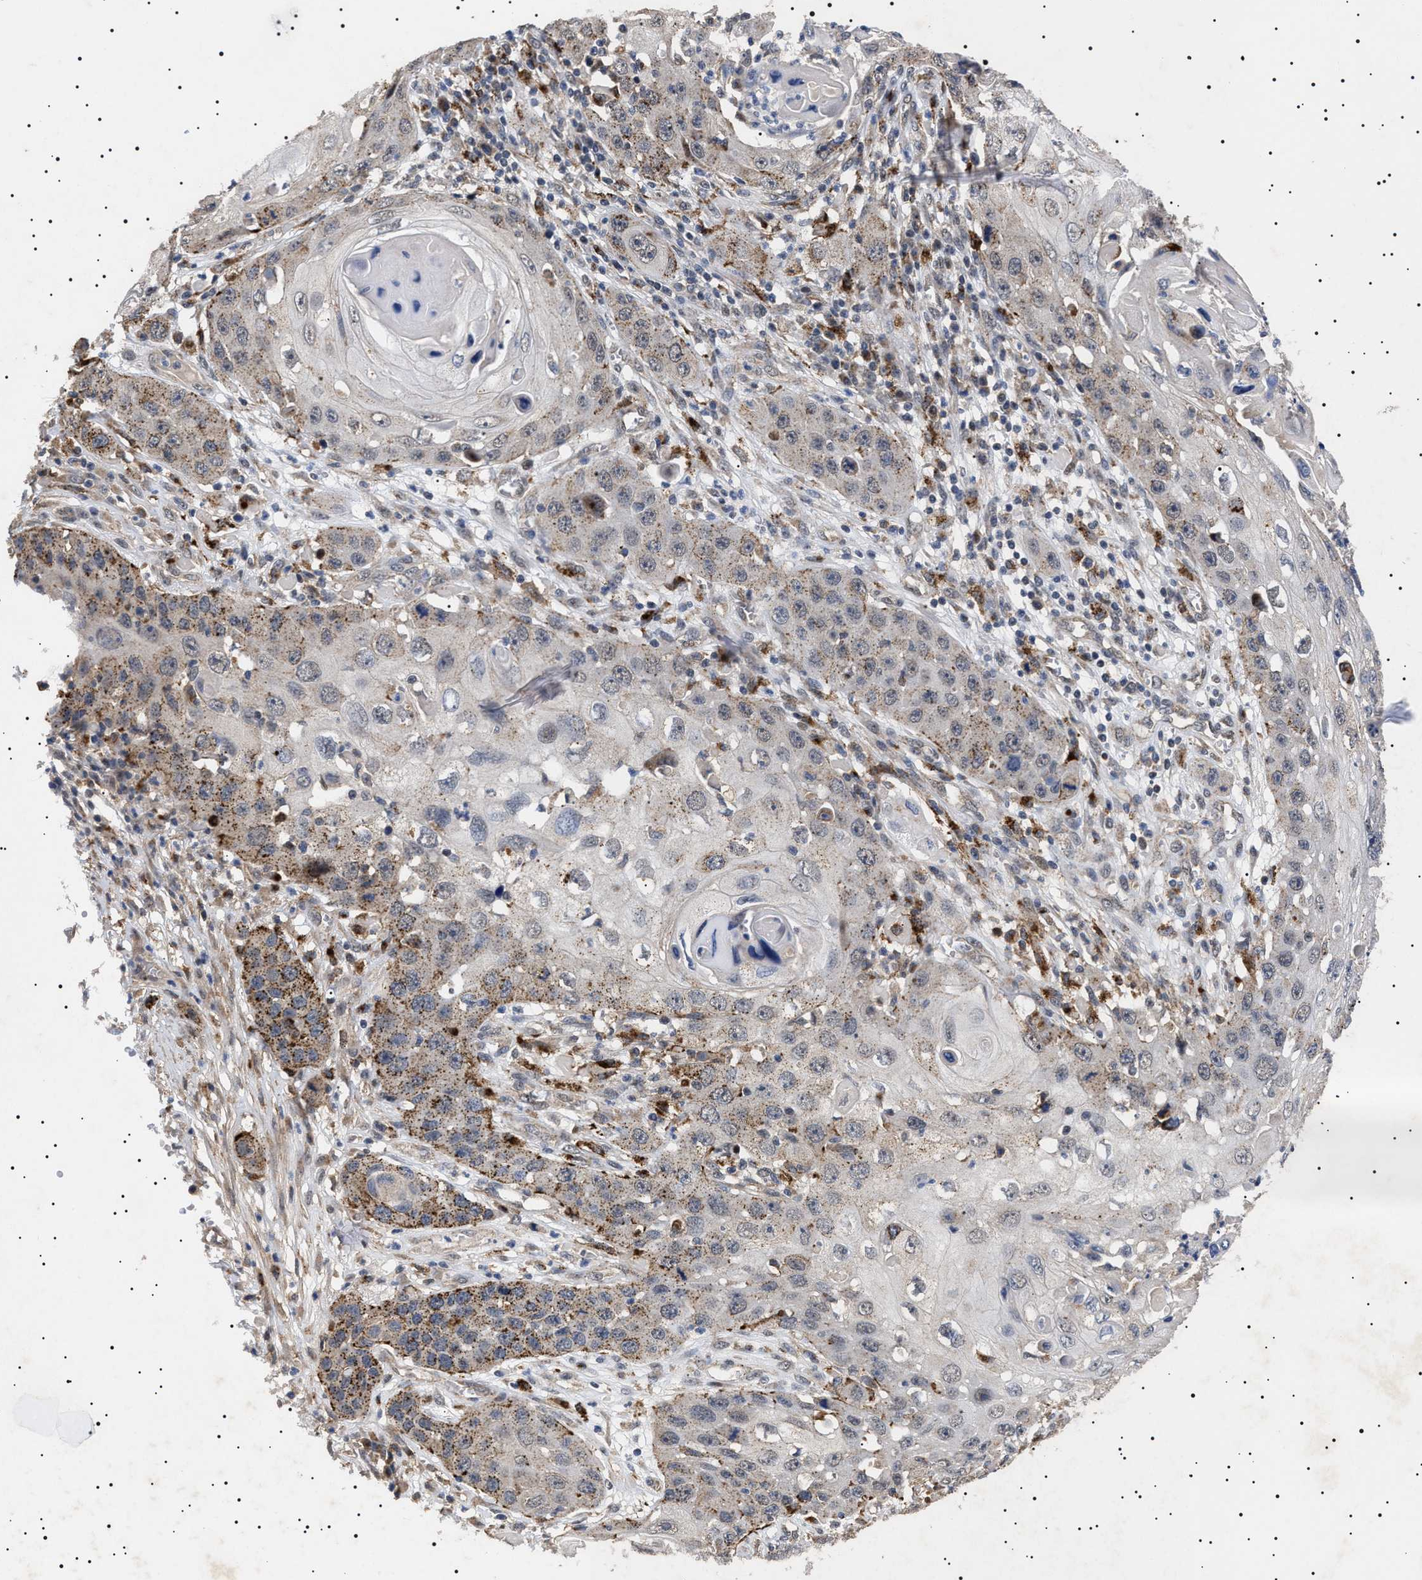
{"staining": {"intensity": "strong", "quantity": "<25%", "location": "cytoplasmic/membranous"}, "tissue": "skin cancer", "cell_type": "Tumor cells", "image_type": "cancer", "snomed": [{"axis": "morphology", "description": "Squamous cell carcinoma, NOS"}, {"axis": "topography", "description": "Skin"}], "caption": "Protein analysis of skin squamous cell carcinoma tissue exhibits strong cytoplasmic/membranous positivity in about <25% of tumor cells.", "gene": "RAB34", "patient": {"sex": "male", "age": 55}}